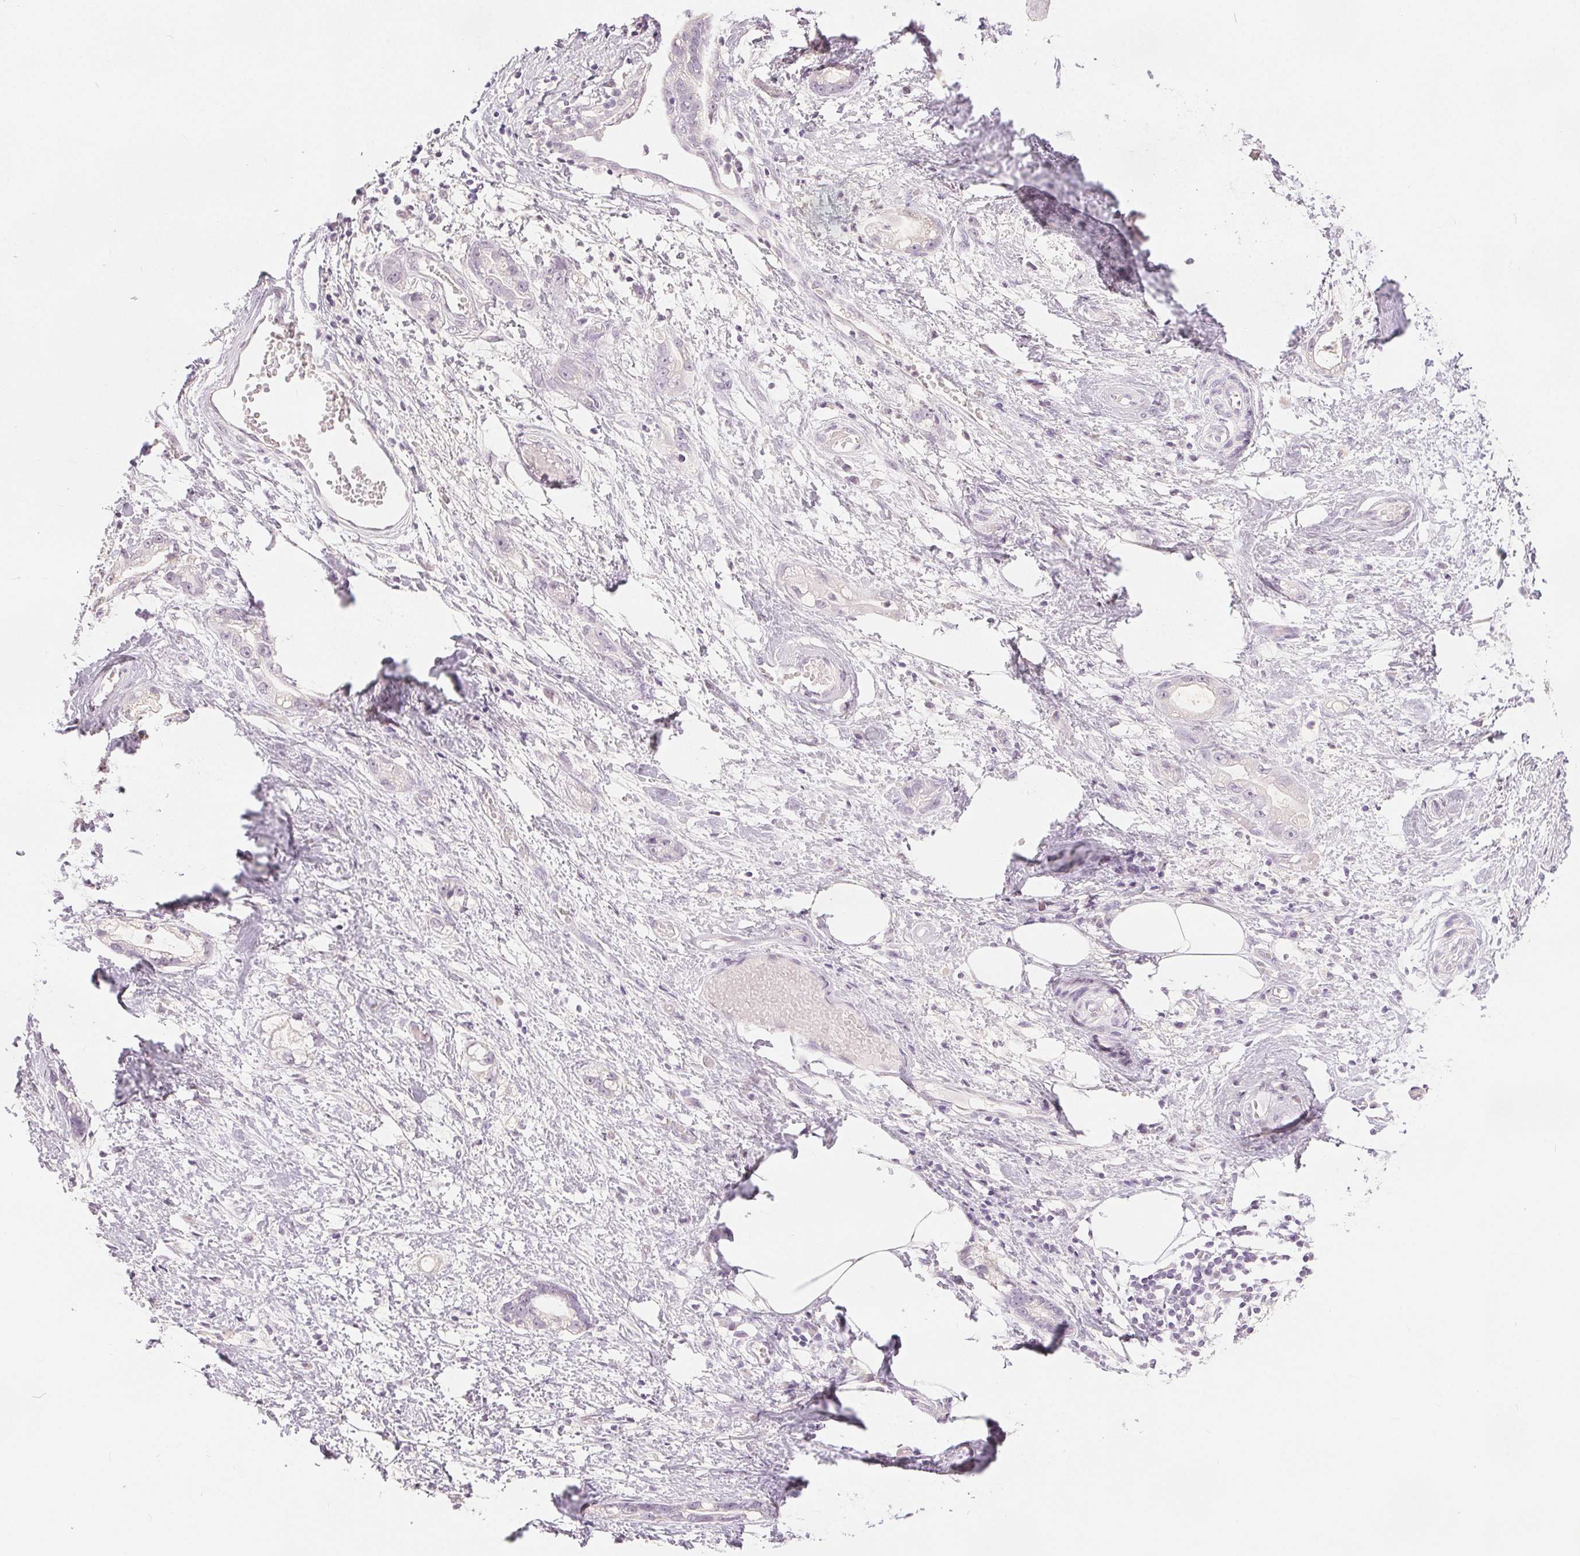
{"staining": {"intensity": "negative", "quantity": "none", "location": "none"}, "tissue": "stomach cancer", "cell_type": "Tumor cells", "image_type": "cancer", "snomed": [{"axis": "morphology", "description": "Adenocarcinoma, NOS"}, {"axis": "topography", "description": "Stomach"}], "caption": "Immunohistochemistry of stomach cancer demonstrates no positivity in tumor cells.", "gene": "SLC27A5", "patient": {"sex": "male", "age": 55}}